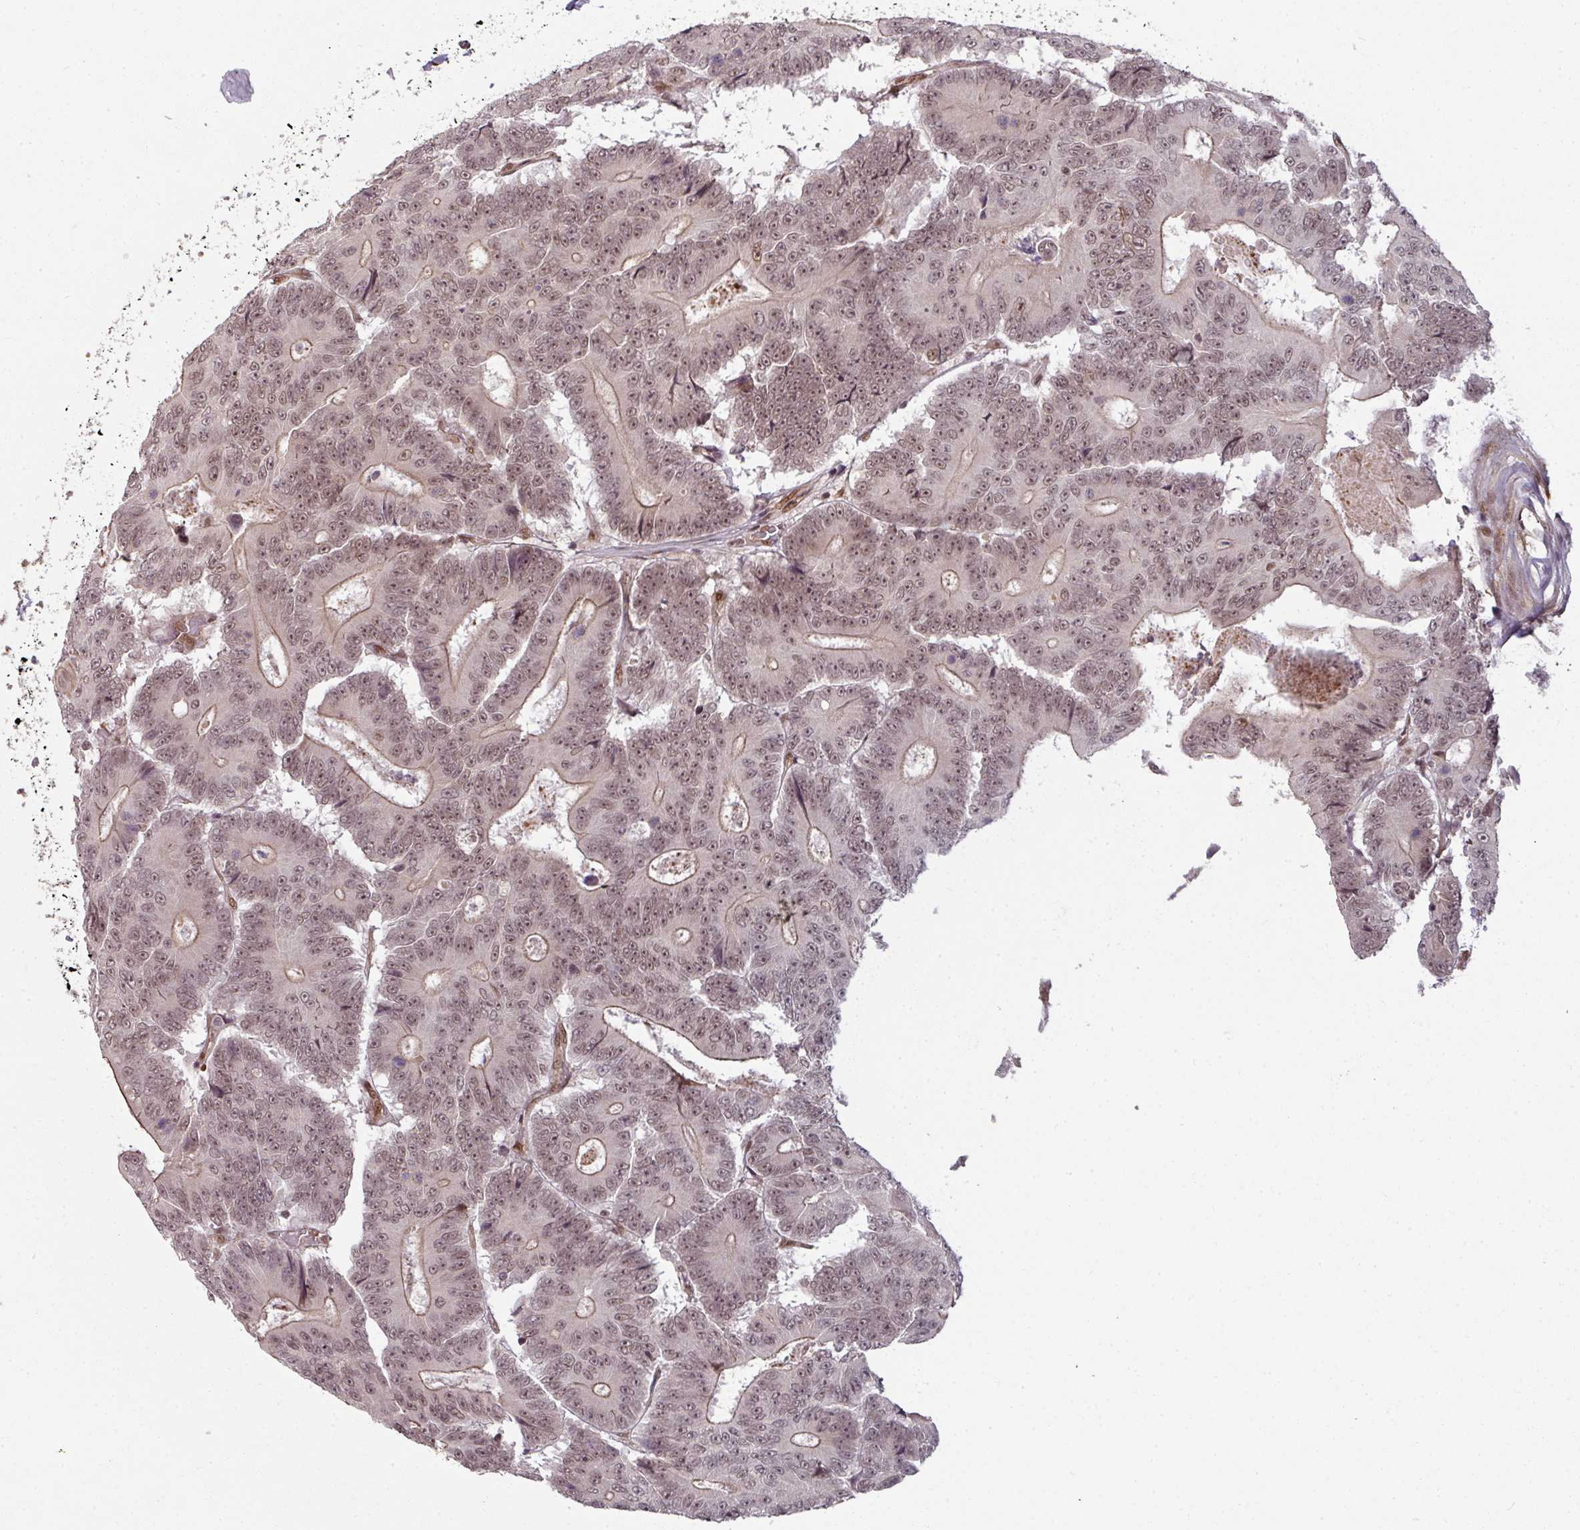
{"staining": {"intensity": "weak", "quantity": ">75%", "location": "cytoplasmic/membranous,nuclear"}, "tissue": "colorectal cancer", "cell_type": "Tumor cells", "image_type": "cancer", "snomed": [{"axis": "morphology", "description": "Adenocarcinoma, NOS"}, {"axis": "topography", "description": "Colon"}], "caption": "Brown immunohistochemical staining in human colorectal cancer displays weak cytoplasmic/membranous and nuclear staining in approximately >75% of tumor cells. The protein is shown in brown color, while the nuclei are stained blue.", "gene": "SIK3", "patient": {"sex": "male", "age": 83}}